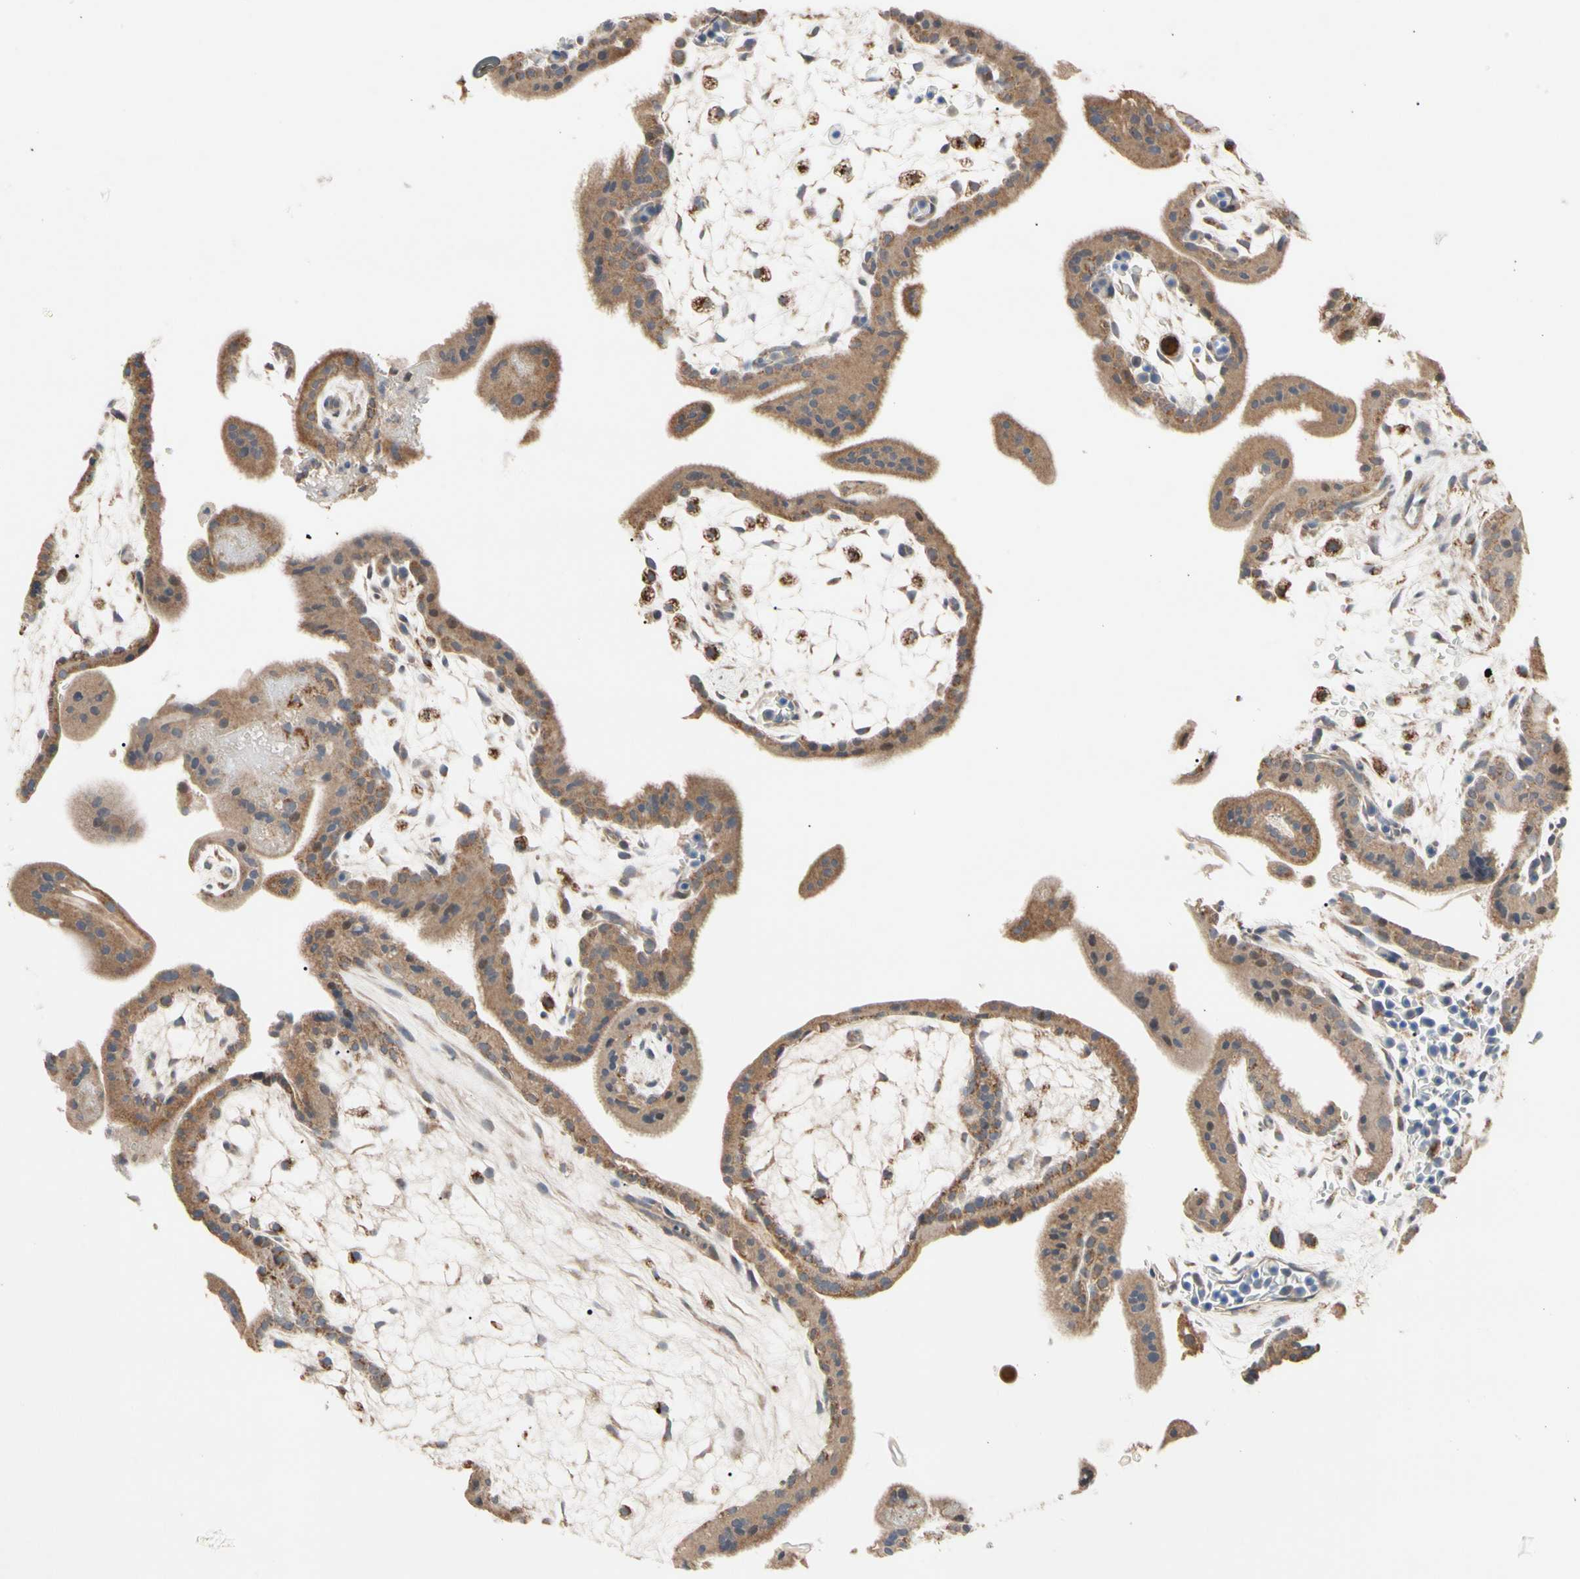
{"staining": {"intensity": "weak", "quantity": ">75%", "location": "cytoplasmic/membranous"}, "tissue": "placenta", "cell_type": "Decidual cells", "image_type": "normal", "snomed": [{"axis": "morphology", "description": "Normal tissue, NOS"}, {"axis": "topography", "description": "Placenta"}], "caption": "Weak cytoplasmic/membranous expression for a protein is present in about >75% of decidual cells of benign placenta using IHC.", "gene": "GPD2", "patient": {"sex": "female", "age": 35}}